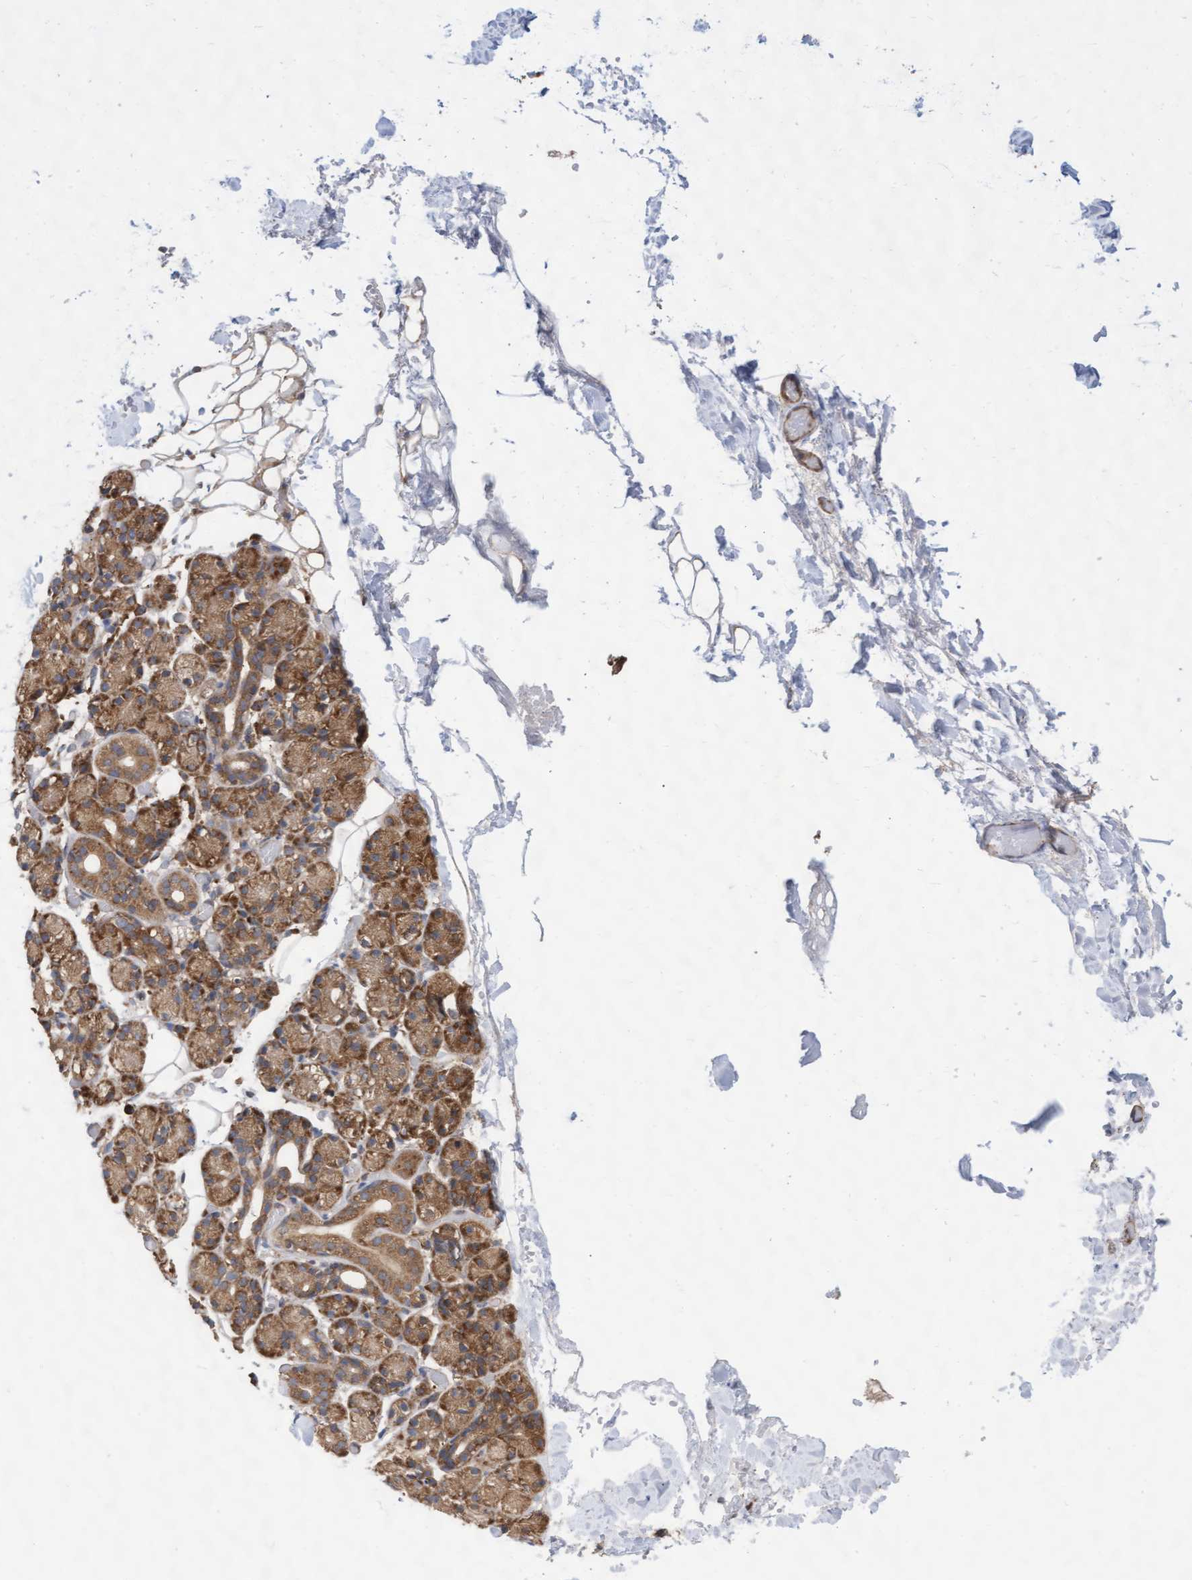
{"staining": {"intensity": "moderate", "quantity": ">75%", "location": "cytoplasmic/membranous"}, "tissue": "salivary gland", "cell_type": "Glandular cells", "image_type": "normal", "snomed": [{"axis": "morphology", "description": "Normal tissue, NOS"}, {"axis": "topography", "description": "Salivary gland"}], "caption": "This photomicrograph shows immunohistochemistry staining of benign human salivary gland, with medium moderate cytoplasmic/membranous expression in approximately >75% of glandular cells.", "gene": "ABCF2", "patient": {"sex": "male", "age": 63}}